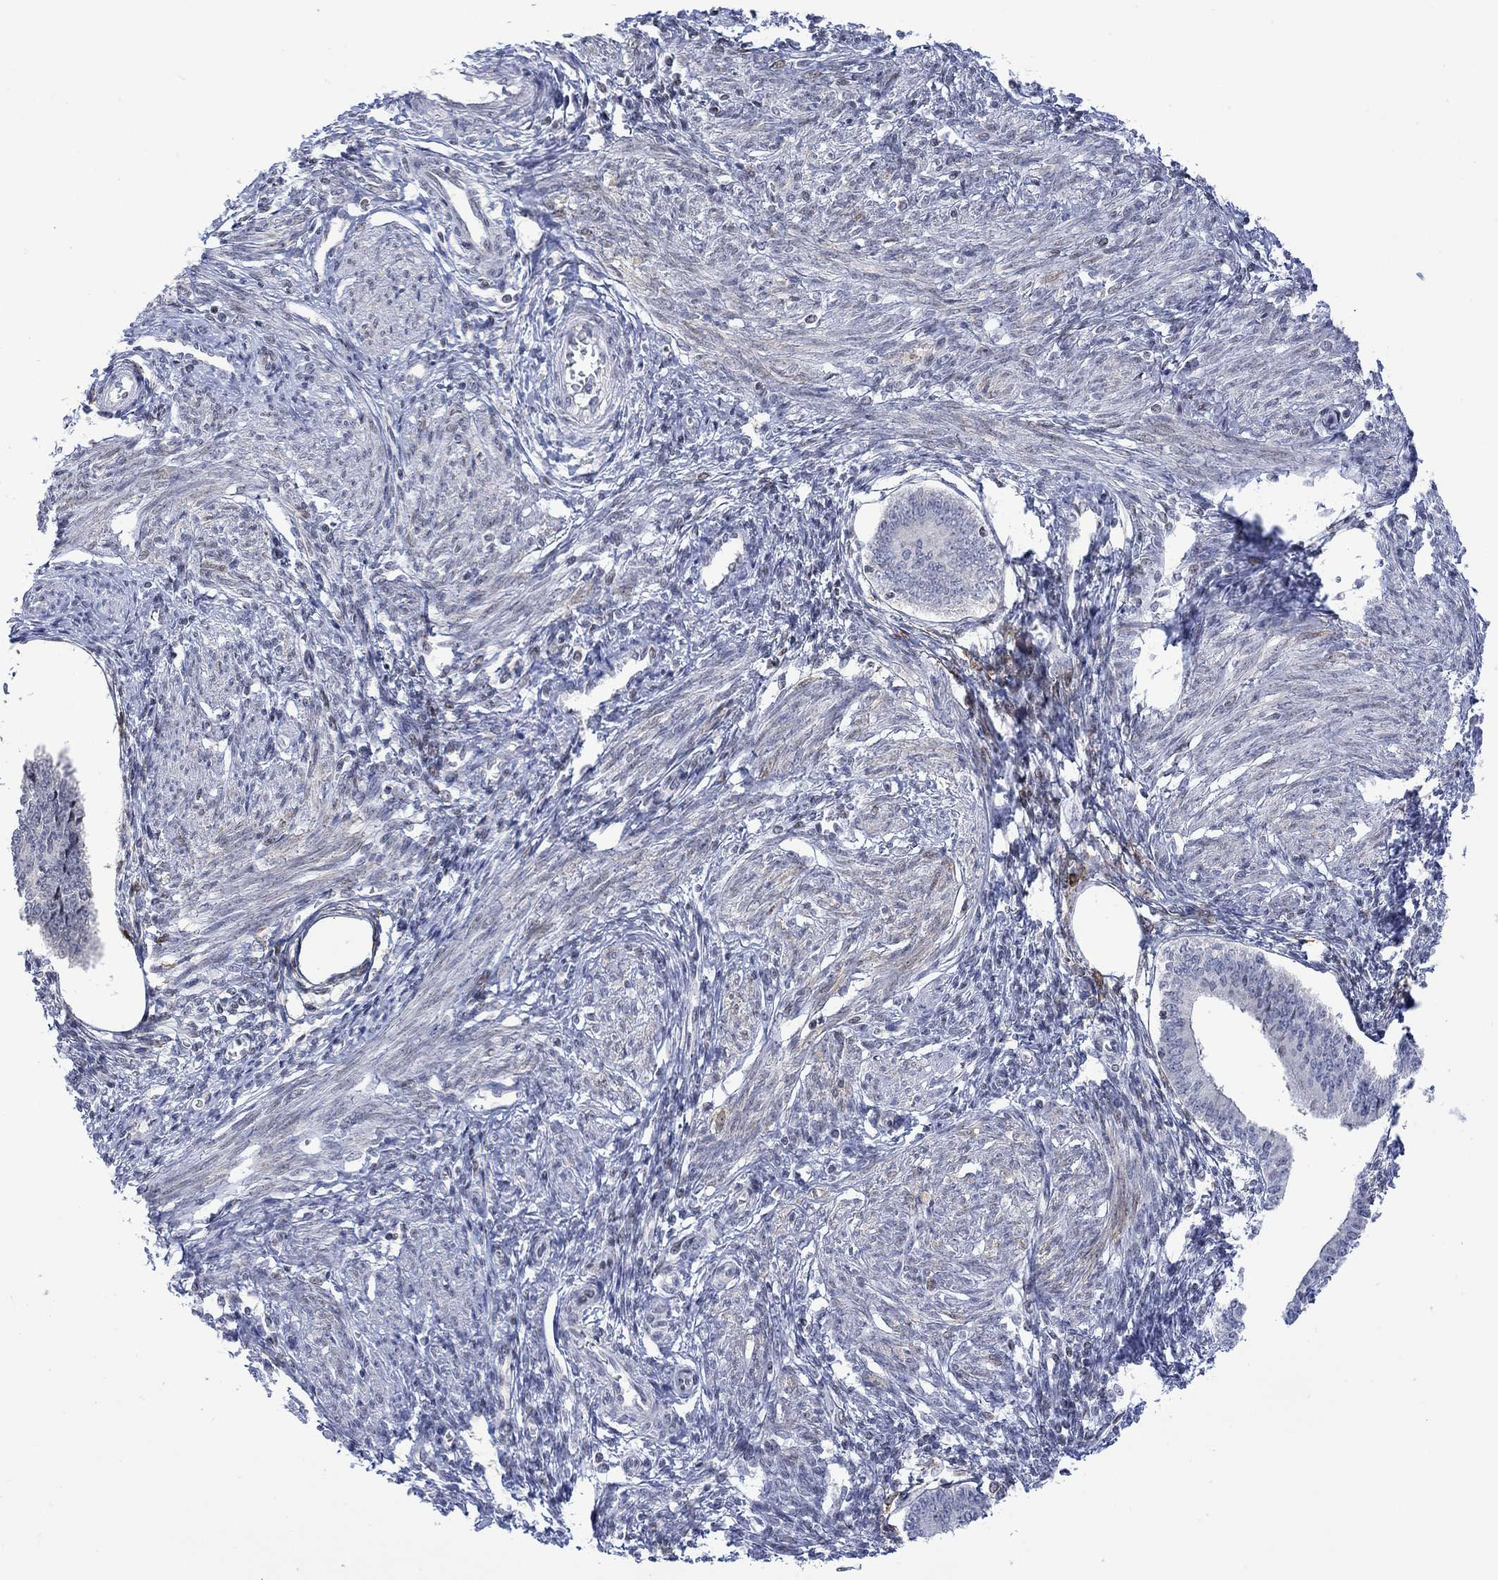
{"staining": {"intensity": "negative", "quantity": "none", "location": "none"}, "tissue": "endometrium", "cell_type": "Cells in endometrial stroma", "image_type": "normal", "snomed": [{"axis": "morphology", "description": "Normal tissue, NOS"}, {"axis": "topography", "description": "Endometrium"}], "caption": "This is an IHC histopathology image of unremarkable human endometrium. There is no positivity in cells in endometrial stroma.", "gene": "DCX", "patient": {"sex": "female", "age": 42}}